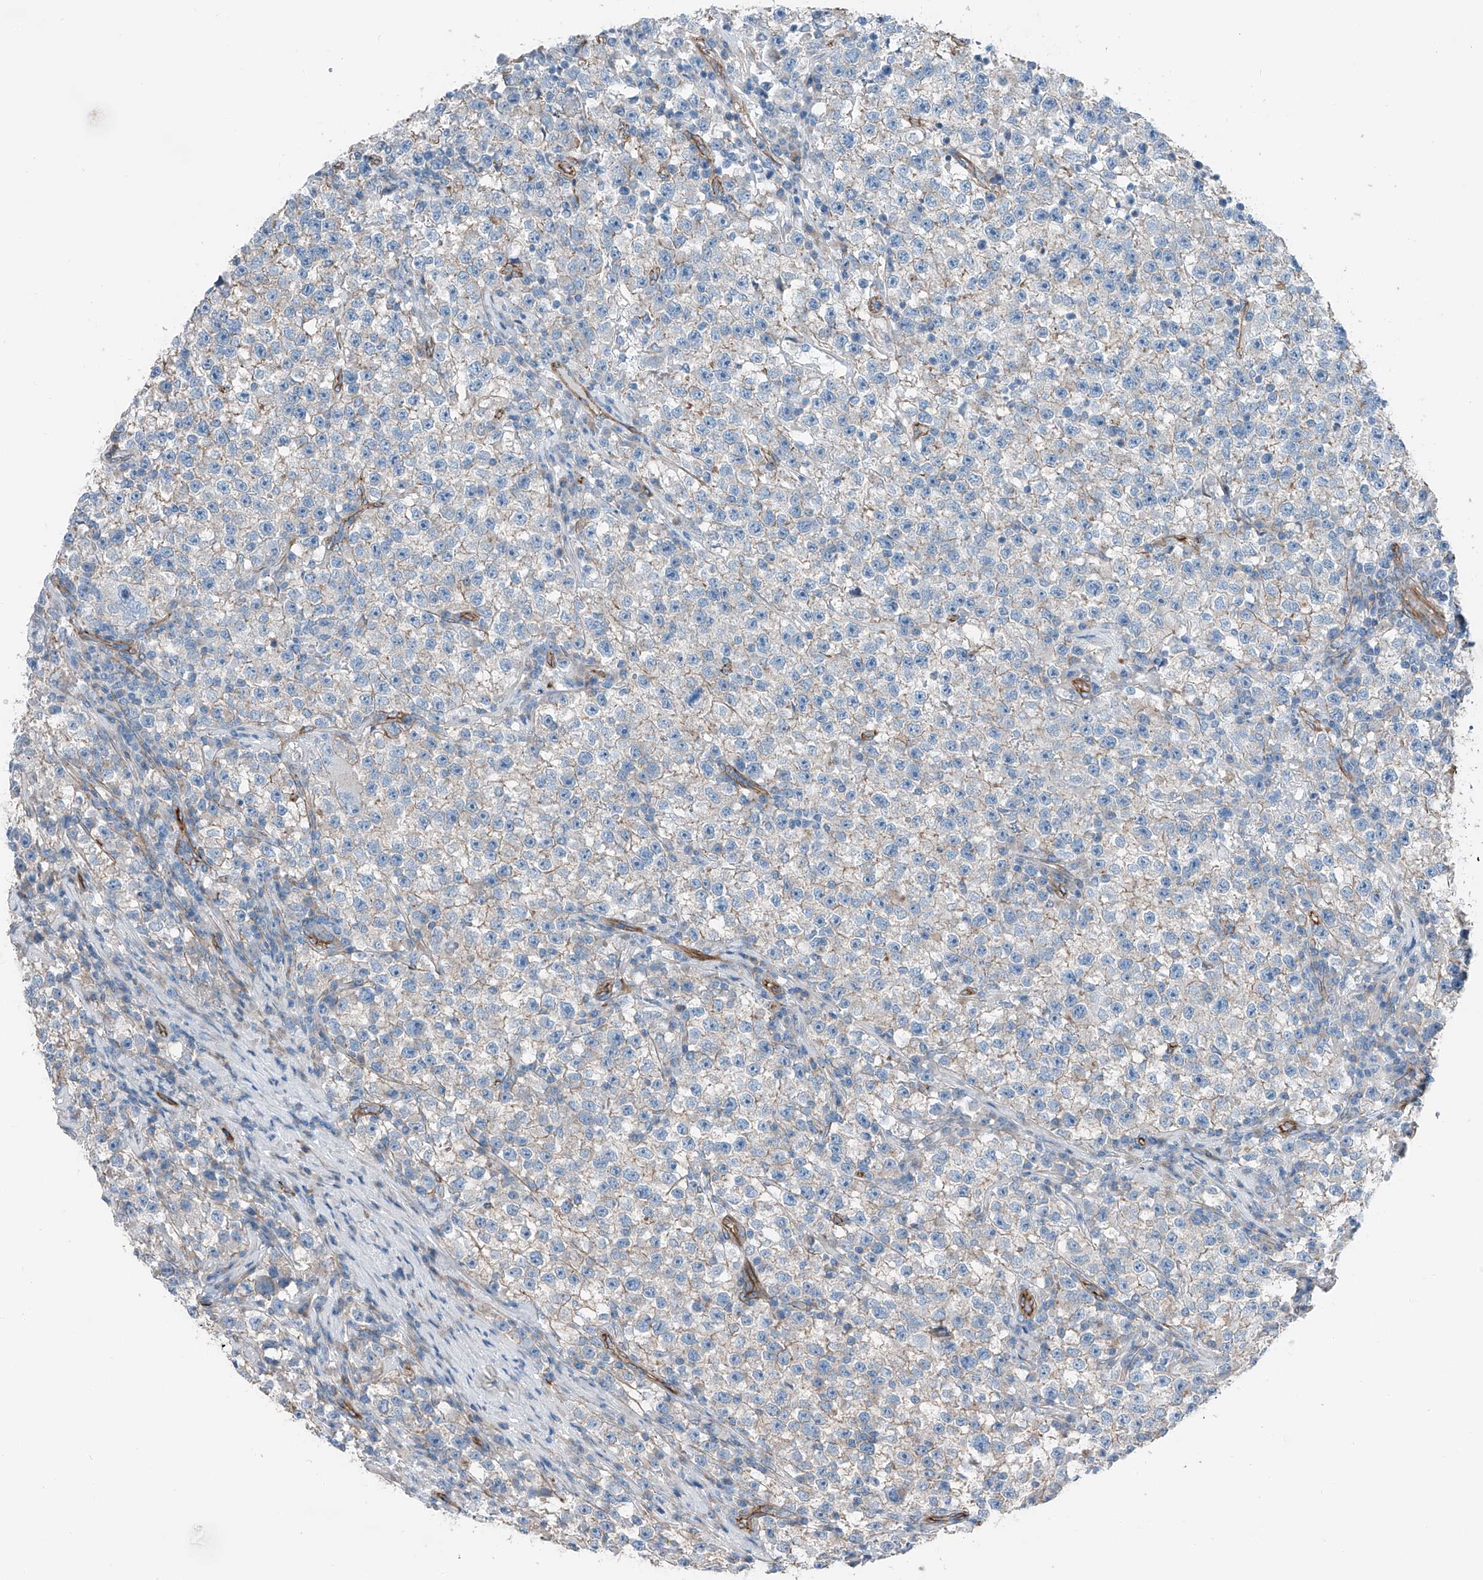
{"staining": {"intensity": "weak", "quantity": "<25%", "location": "cytoplasmic/membranous"}, "tissue": "testis cancer", "cell_type": "Tumor cells", "image_type": "cancer", "snomed": [{"axis": "morphology", "description": "Seminoma, NOS"}, {"axis": "topography", "description": "Testis"}], "caption": "Testis cancer (seminoma) stained for a protein using immunohistochemistry reveals no staining tumor cells.", "gene": "THEMIS2", "patient": {"sex": "male", "age": 22}}